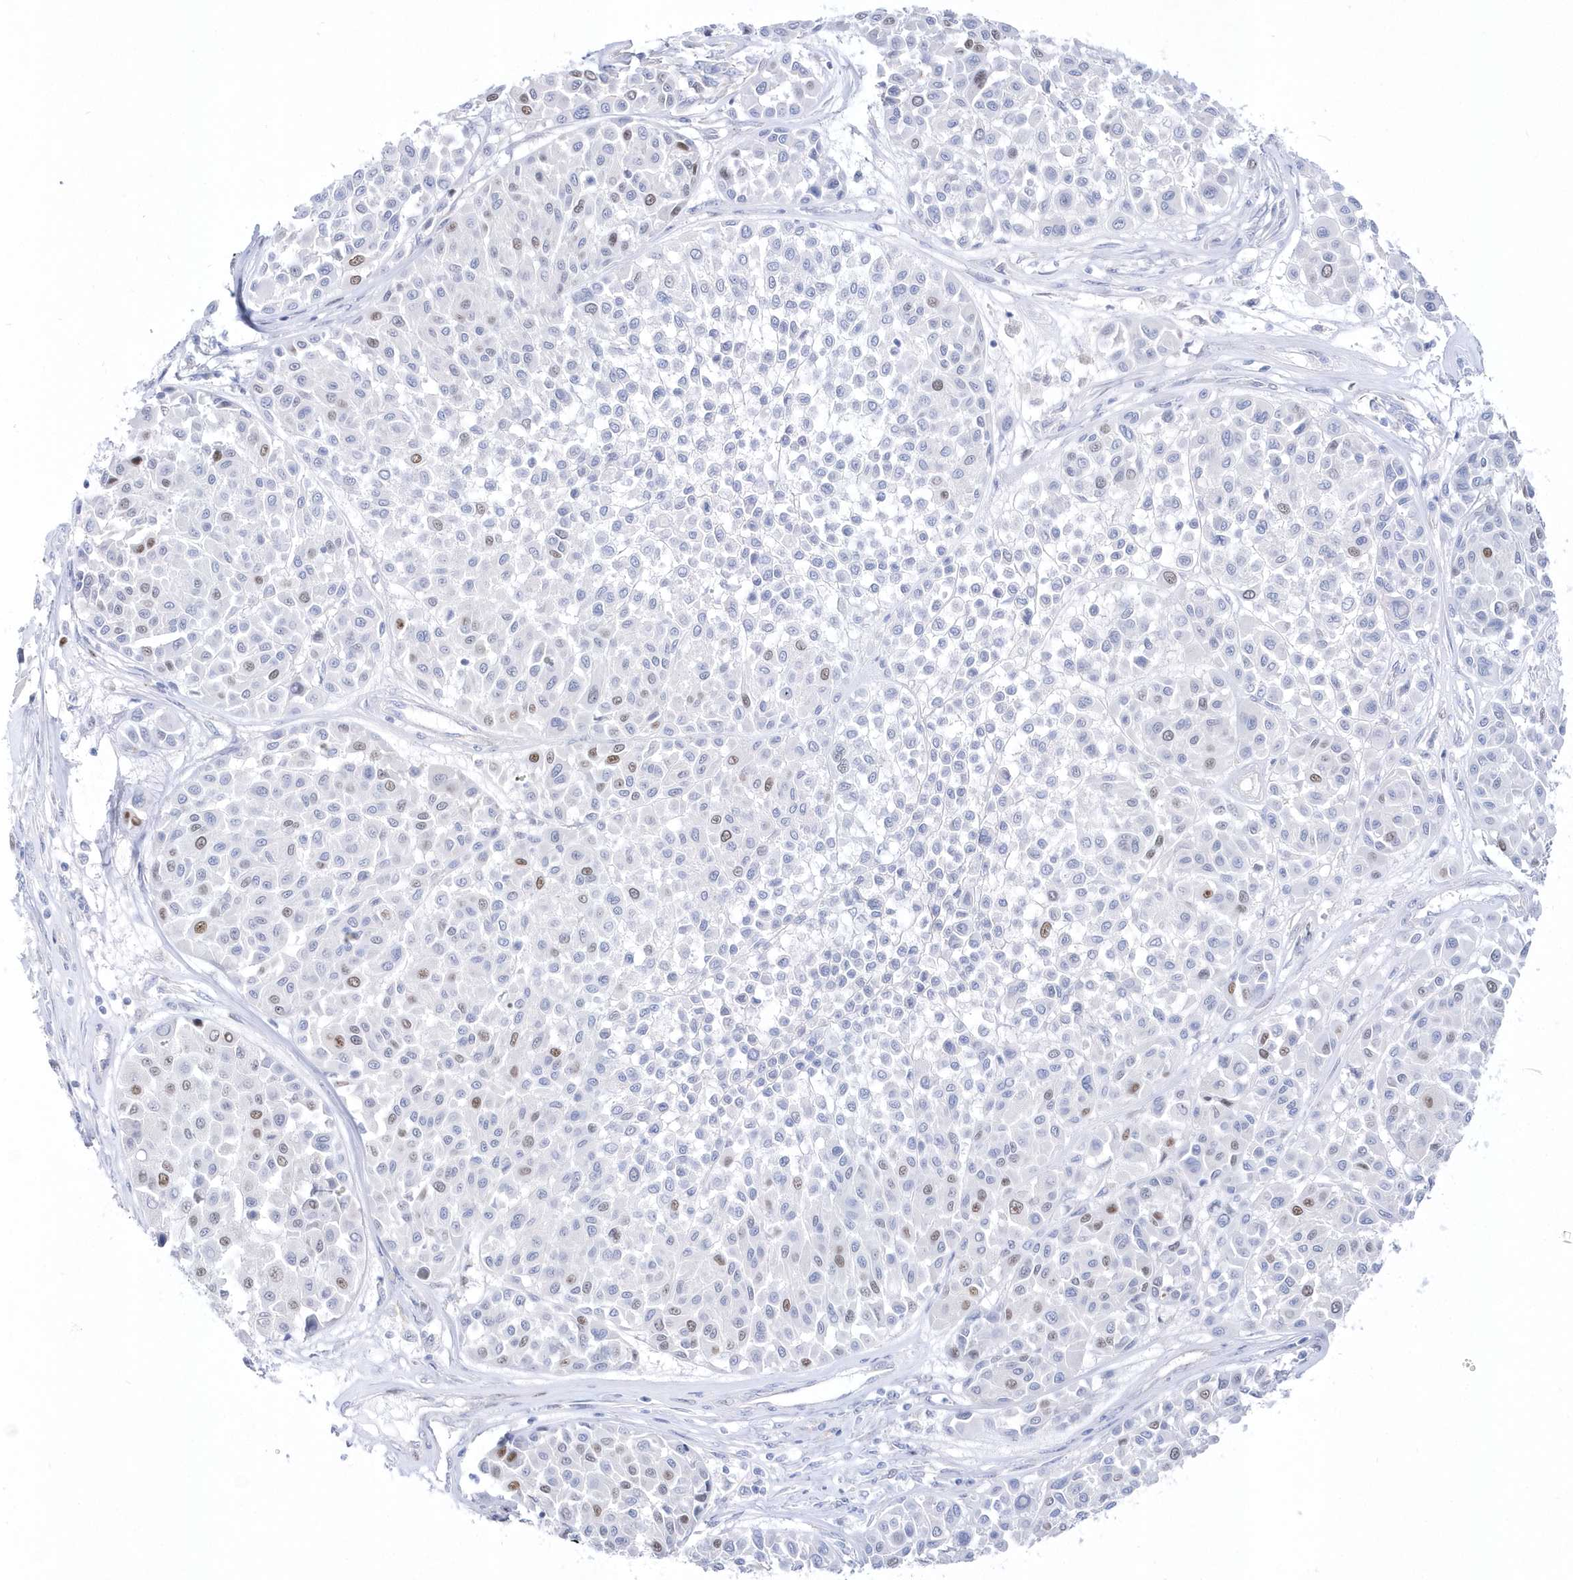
{"staining": {"intensity": "moderate", "quantity": "<25%", "location": "nuclear"}, "tissue": "melanoma", "cell_type": "Tumor cells", "image_type": "cancer", "snomed": [{"axis": "morphology", "description": "Malignant melanoma, Metastatic site"}, {"axis": "topography", "description": "Soft tissue"}], "caption": "A low amount of moderate nuclear staining is seen in about <25% of tumor cells in melanoma tissue.", "gene": "TMCO6", "patient": {"sex": "male", "age": 41}}